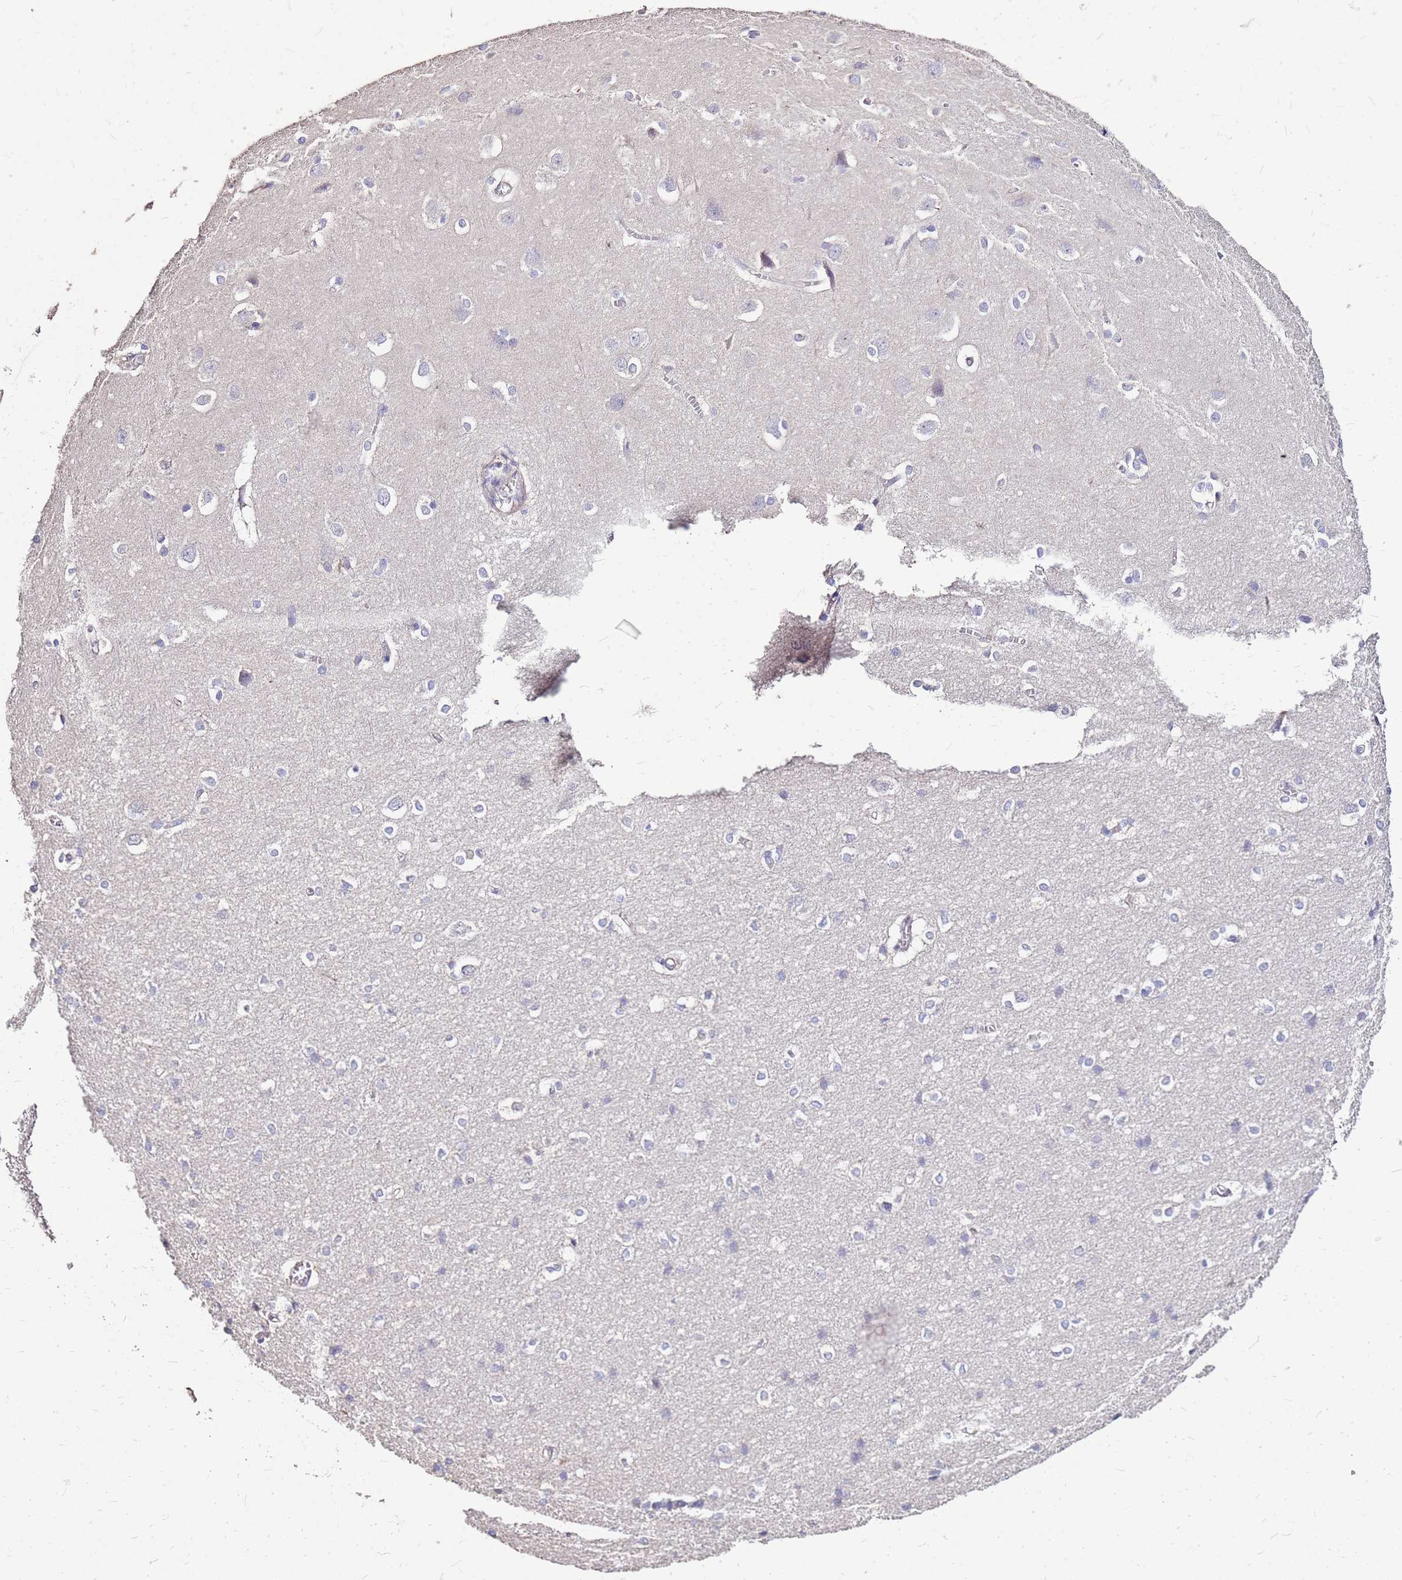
{"staining": {"intensity": "negative", "quantity": "none", "location": "none"}, "tissue": "cerebral cortex", "cell_type": "Endothelial cells", "image_type": "normal", "snomed": [{"axis": "morphology", "description": "Normal tissue, NOS"}, {"axis": "topography", "description": "Cerebral cortex"}], "caption": "This is an immunohistochemistry (IHC) image of benign human cerebral cortex. There is no staining in endothelial cells.", "gene": "EXD3", "patient": {"sex": "male", "age": 37}}